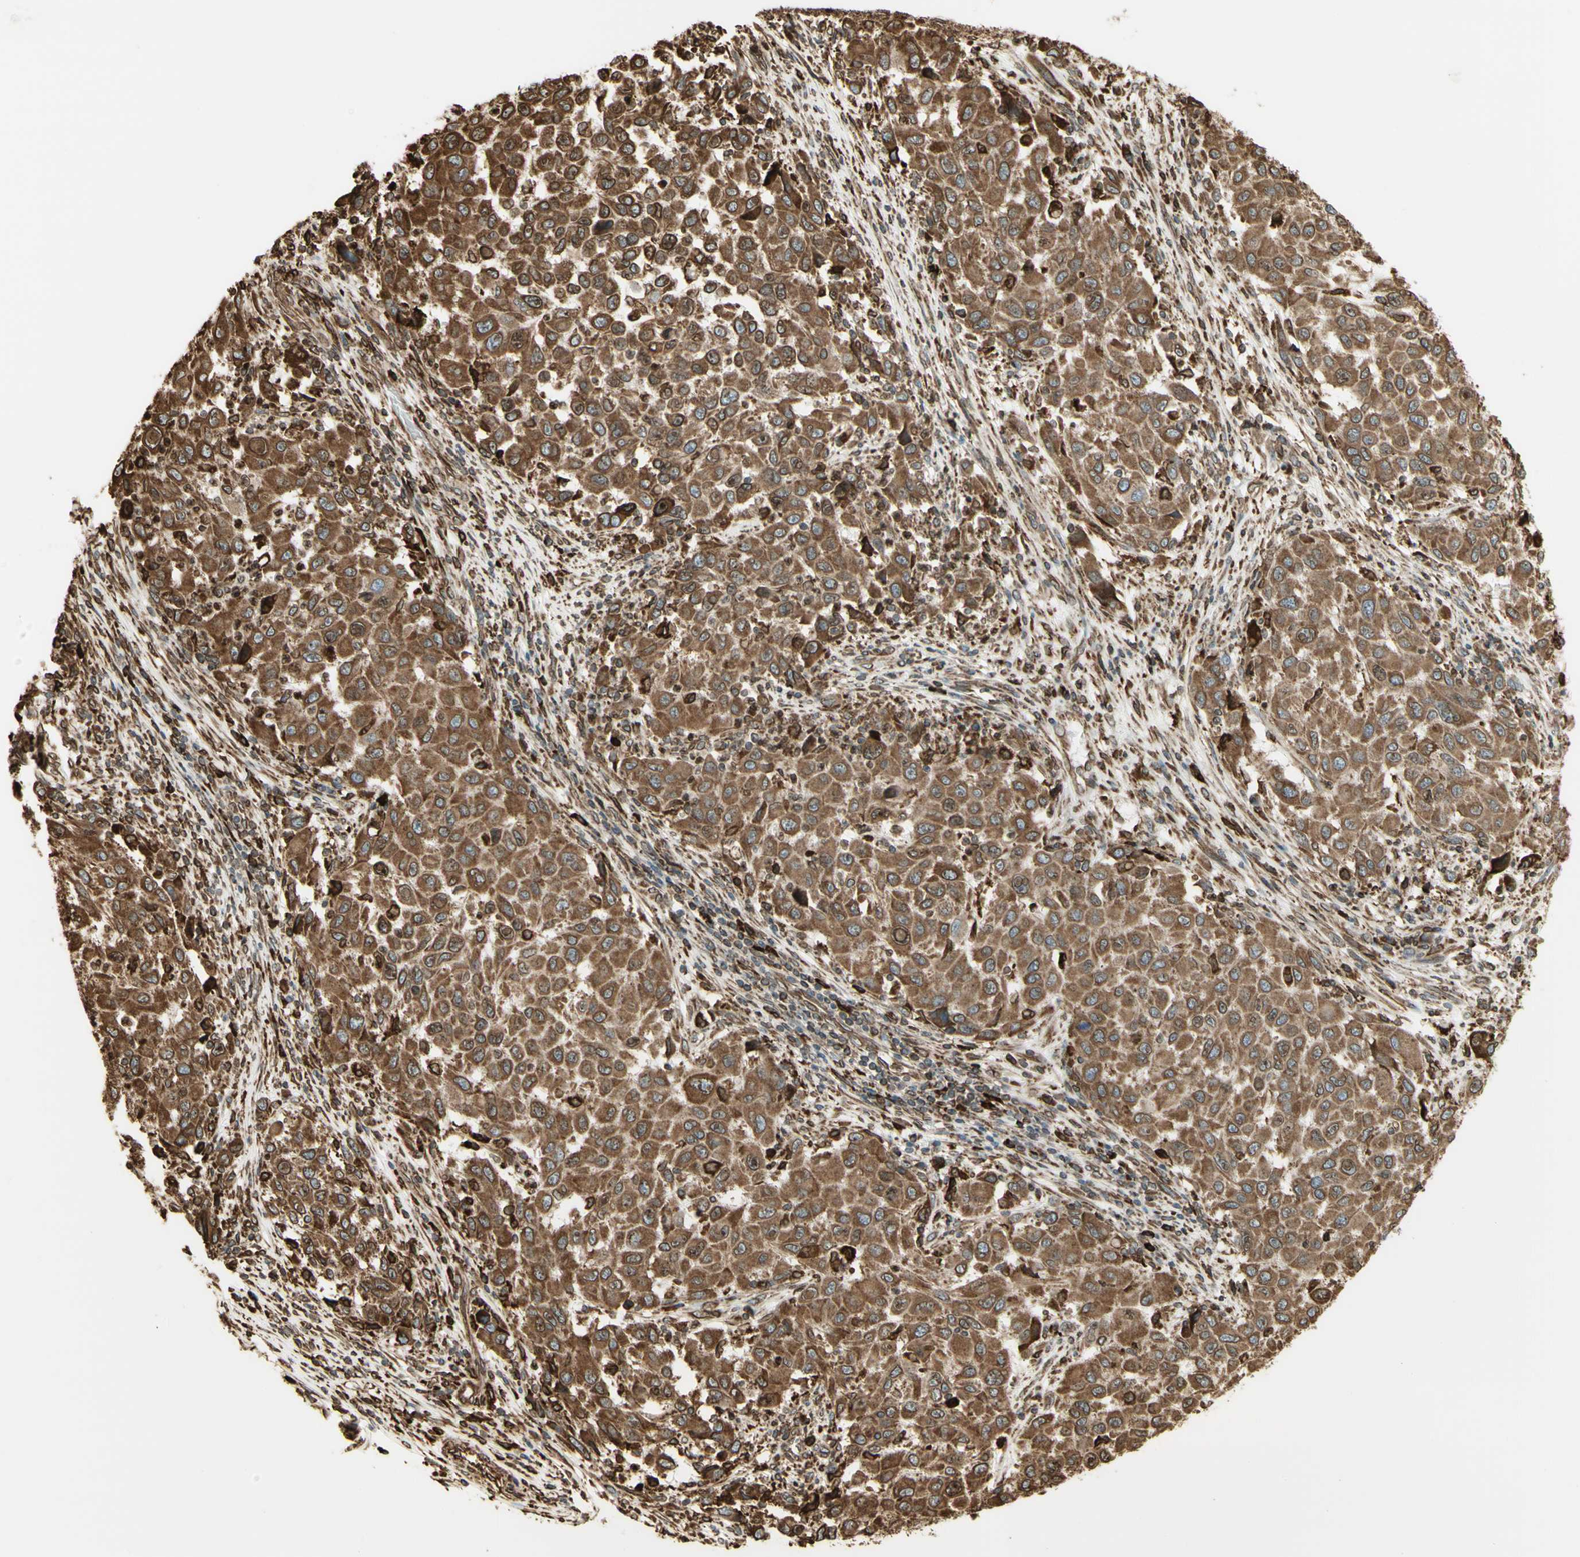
{"staining": {"intensity": "moderate", "quantity": ">75%", "location": "cytoplasmic/membranous"}, "tissue": "melanoma", "cell_type": "Tumor cells", "image_type": "cancer", "snomed": [{"axis": "morphology", "description": "Malignant melanoma, Metastatic site"}, {"axis": "topography", "description": "Lymph node"}], "caption": "Human malignant melanoma (metastatic site) stained for a protein (brown) exhibits moderate cytoplasmic/membranous positive positivity in about >75% of tumor cells.", "gene": "CANX", "patient": {"sex": "male", "age": 61}}